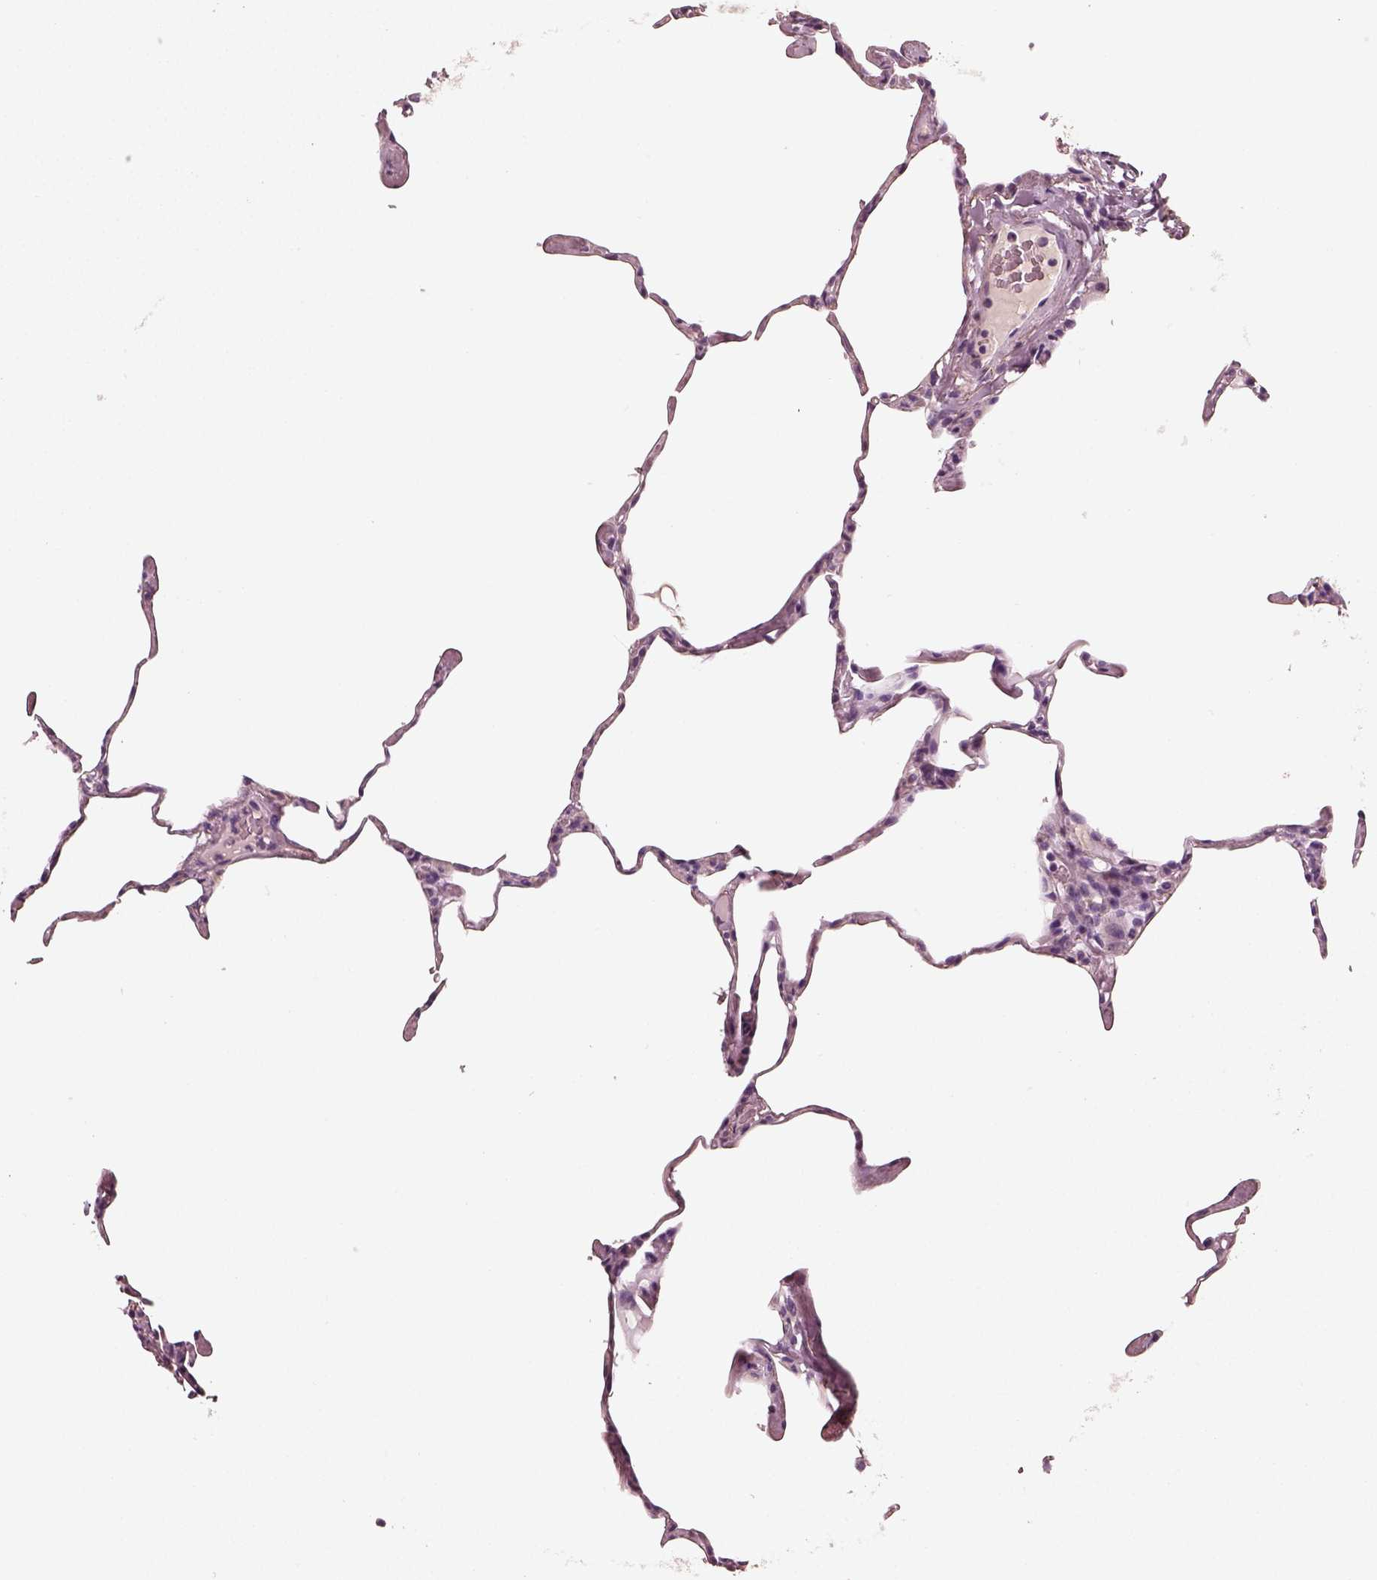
{"staining": {"intensity": "negative", "quantity": "none", "location": "none"}, "tissue": "lung", "cell_type": "Alveolar cells", "image_type": "normal", "snomed": [{"axis": "morphology", "description": "Normal tissue, NOS"}, {"axis": "topography", "description": "Lung"}], "caption": "This is an IHC photomicrograph of unremarkable lung. There is no expression in alveolar cells.", "gene": "RS1", "patient": {"sex": "male", "age": 65}}